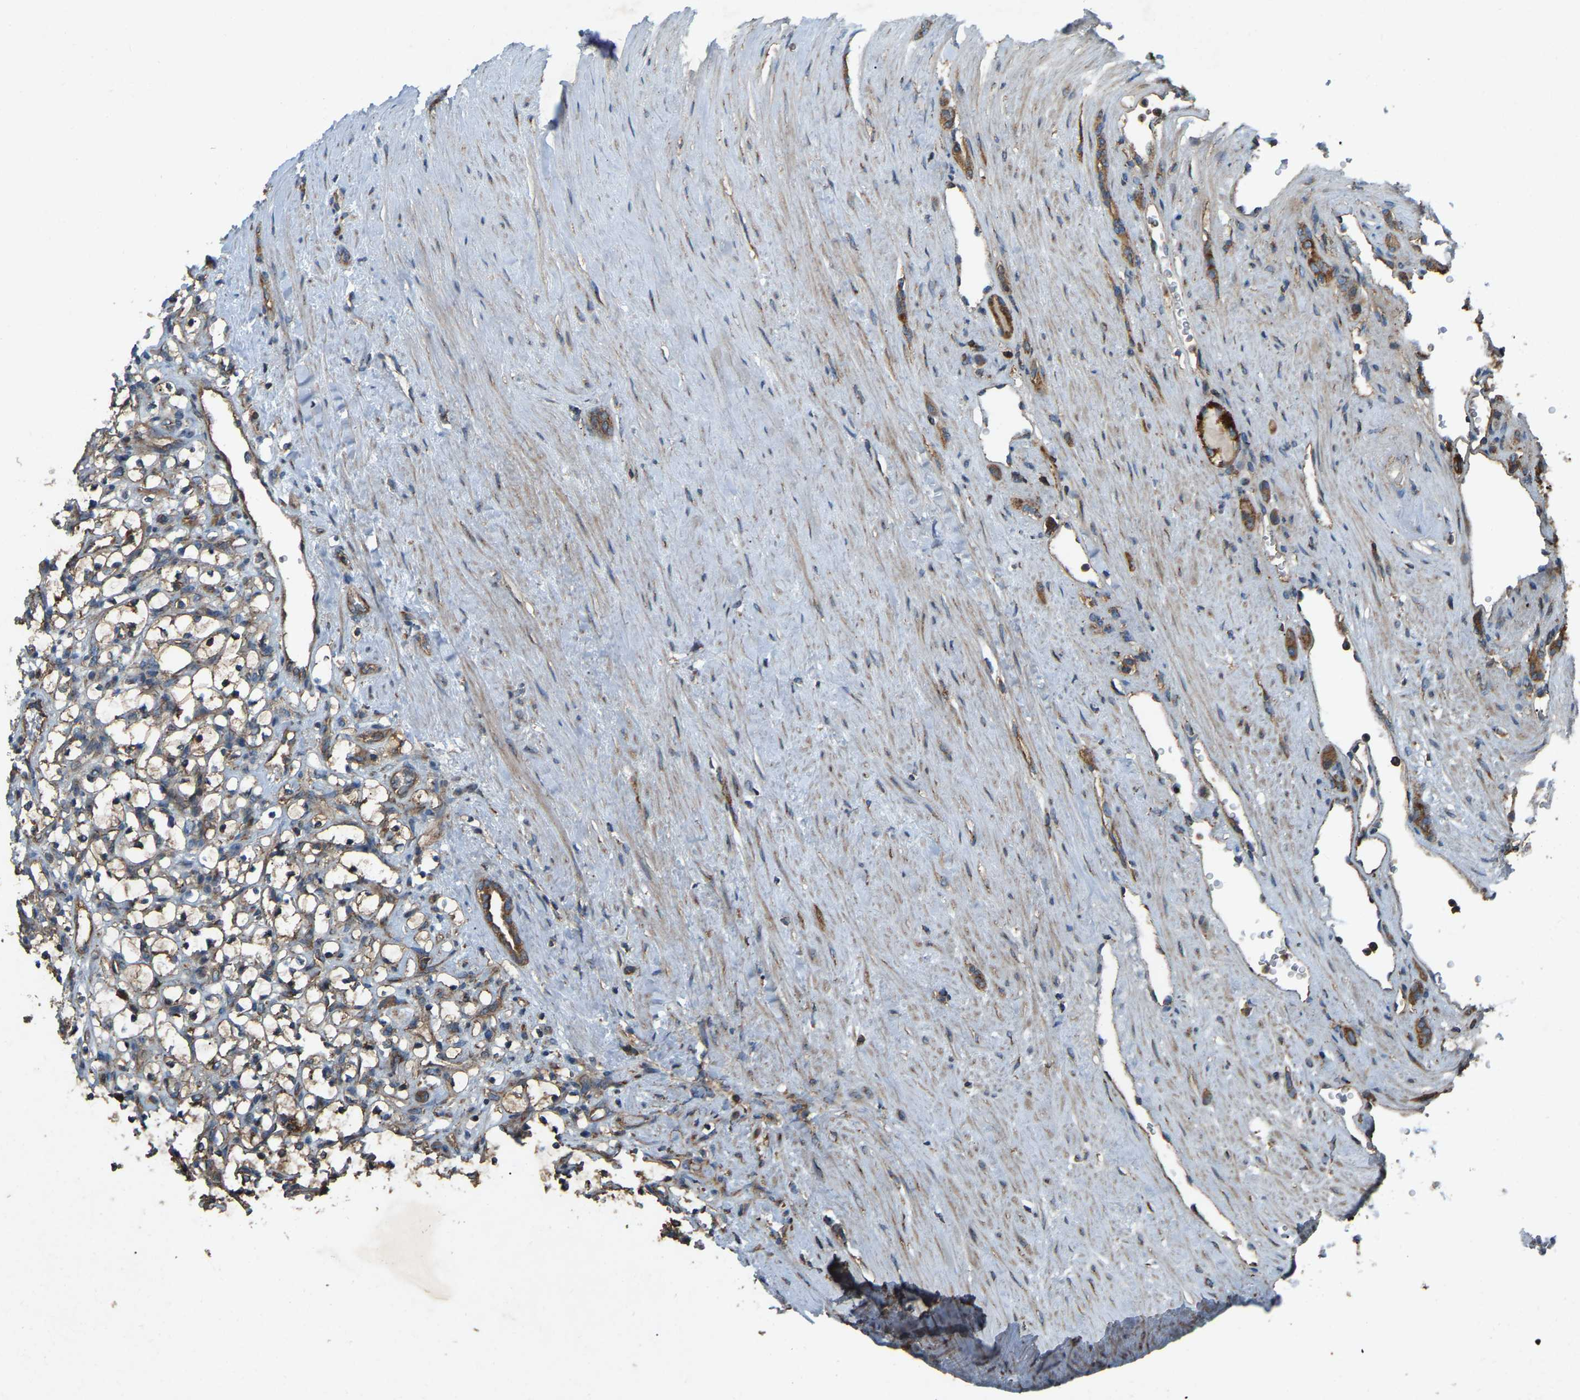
{"staining": {"intensity": "weak", "quantity": "<25%", "location": "cytoplasmic/membranous"}, "tissue": "renal cancer", "cell_type": "Tumor cells", "image_type": "cancer", "snomed": [{"axis": "morphology", "description": "Adenocarcinoma, NOS"}, {"axis": "topography", "description": "Kidney"}], "caption": "DAB (3,3'-diaminobenzidine) immunohistochemical staining of renal cancer exhibits no significant staining in tumor cells. Nuclei are stained in blue.", "gene": "SAMD9L", "patient": {"sex": "female", "age": 69}}